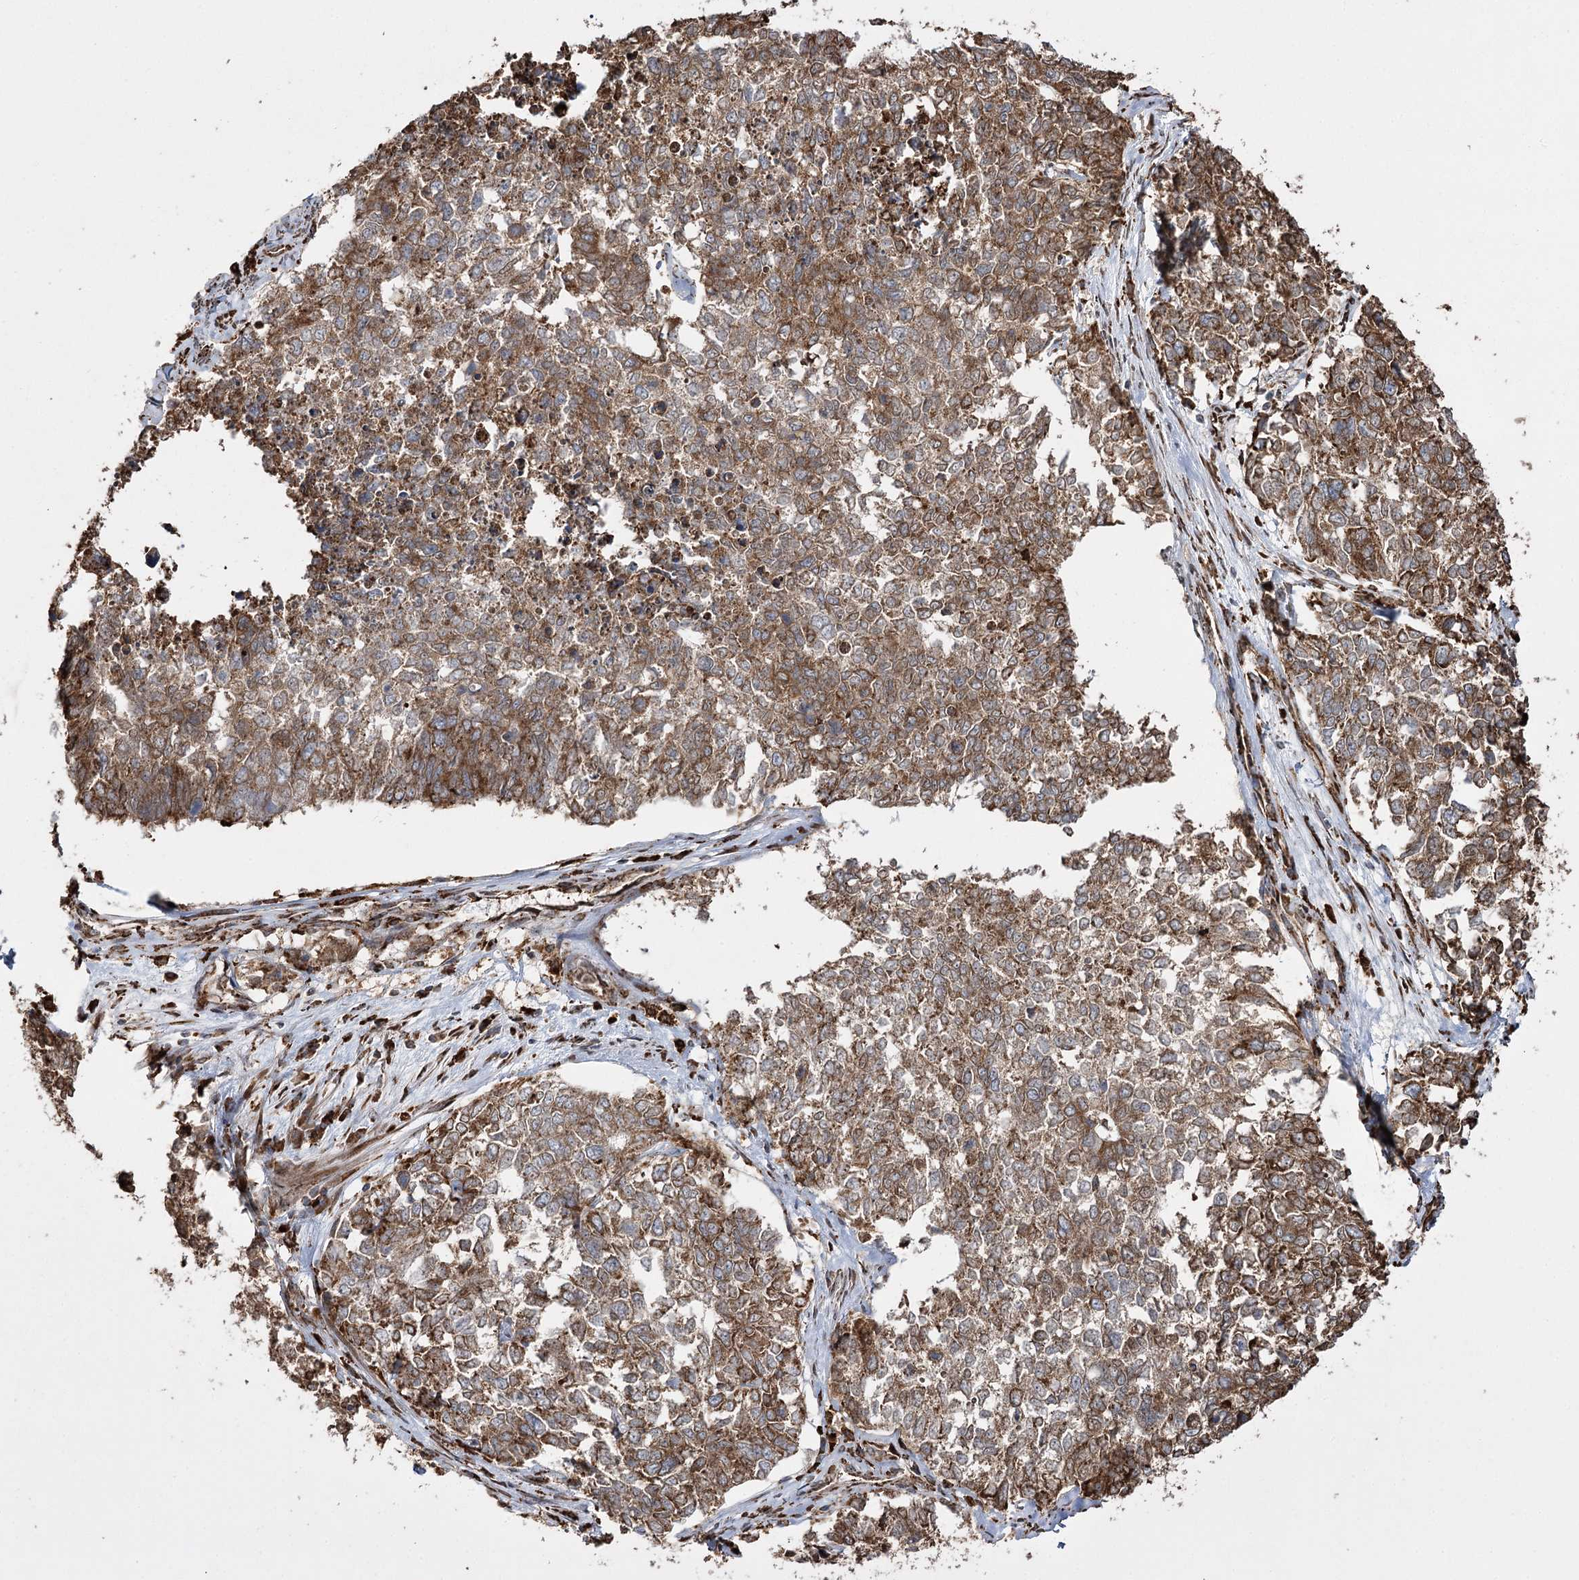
{"staining": {"intensity": "moderate", "quantity": ">75%", "location": "cytoplasmic/membranous"}, "tissue": "cervical cancer", "cell_type": "Tumor cells", "image_type": "cancer", "snomed": [{"axis": "morphology", "description": "Squamous cell carcinoma, NOS"}, {"axis": "topography", "description": "Cervix"}], "caption": "This image reveals immunohistochemistry (IHC) staining of cervical cancer, with medium moderate cytoplasmic/membranous staining in about >75% of tumor cells.", "gene": "FANCL", "patient": {"sex": "female", "age": 63}}